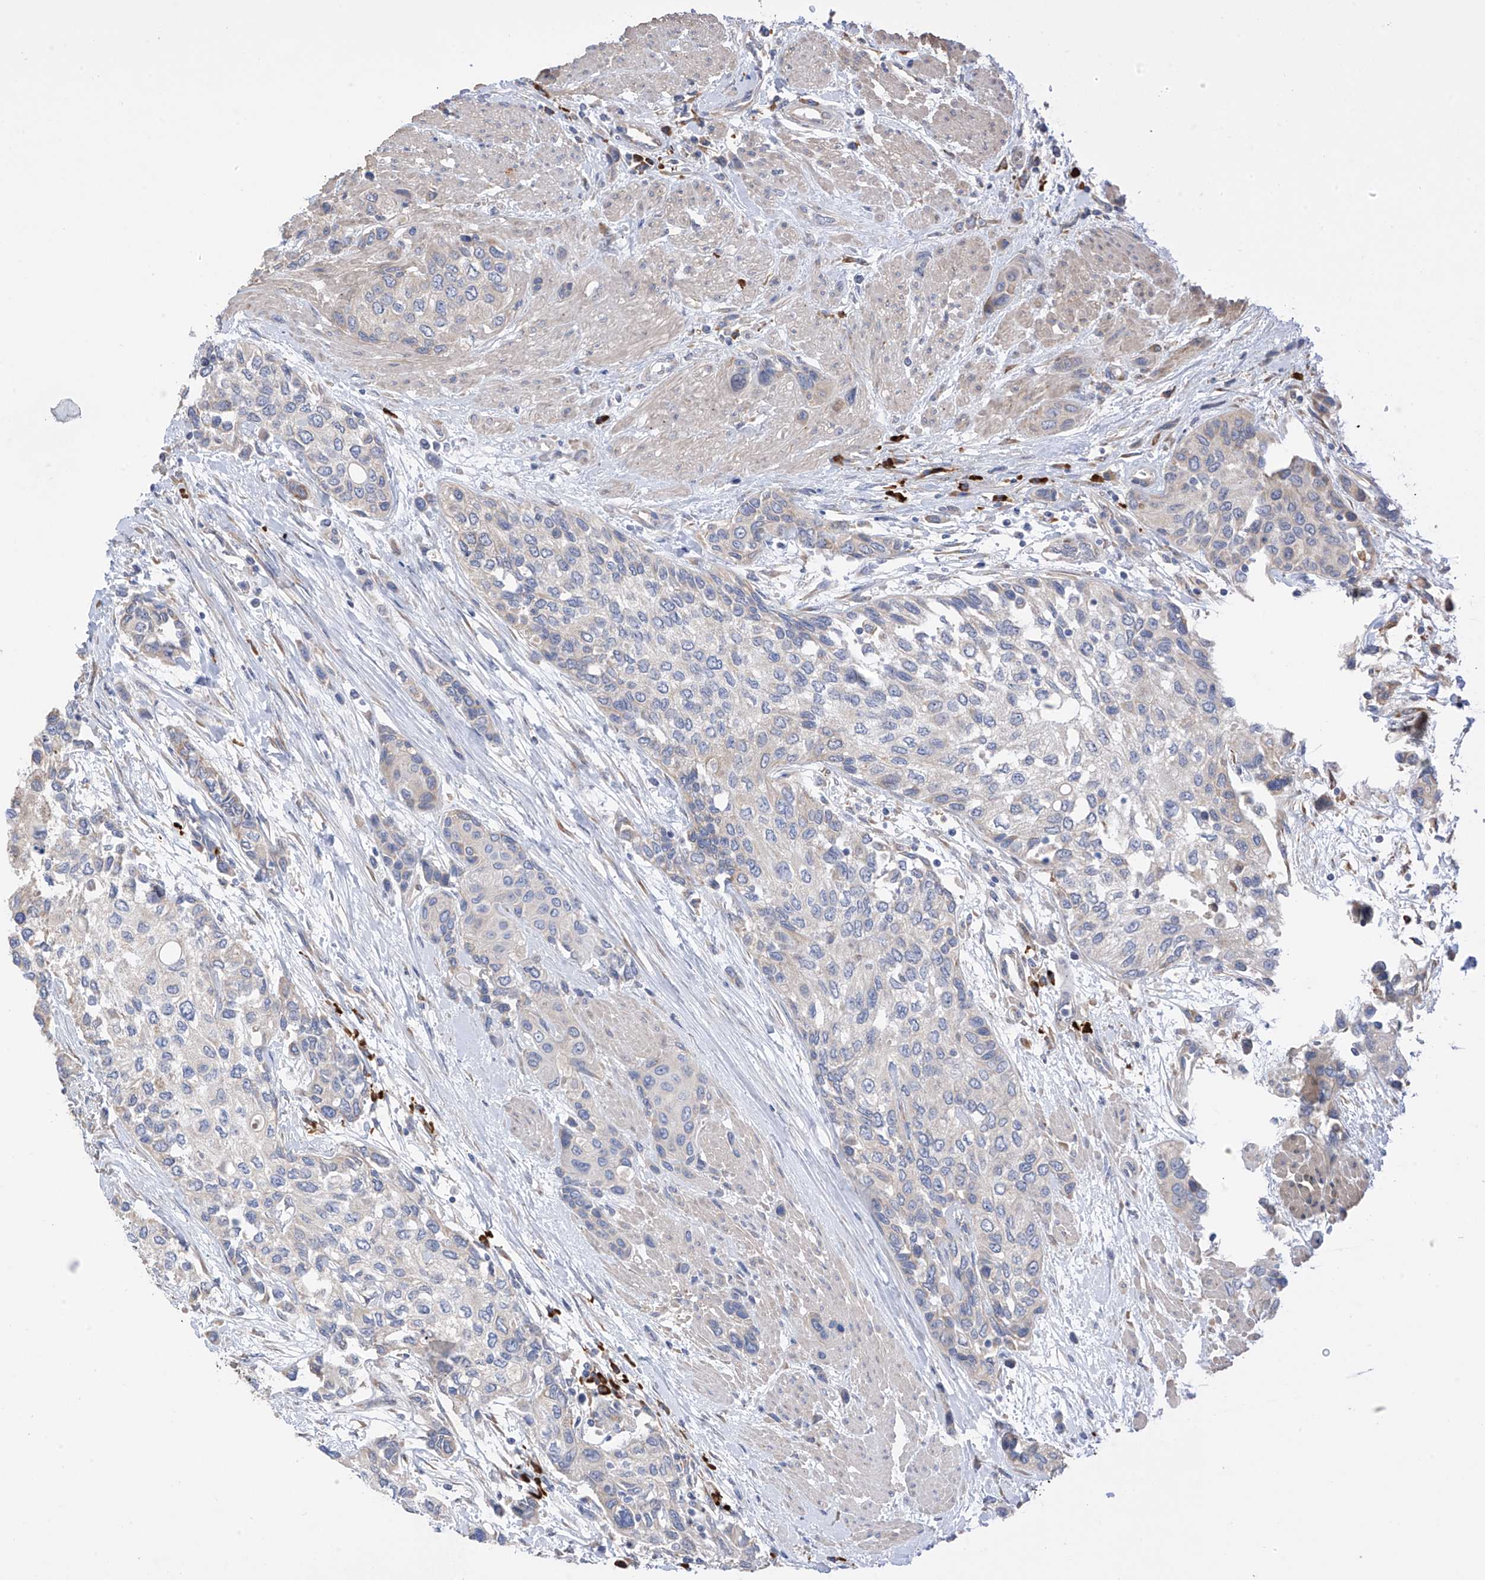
{"staining": {"intensity": "negative", "quantity": "none", "location": "none"}, "tissue": "urothelial cancer", "cell_type": "Tumor cells", "image_type": "cancer", "snomed": [{"axis": "morphology", "description": "Normal tissue, NOS"}, {"axis": "morphology", "description": "Urothelial carcinoma, High grade"}, {"axis": "topography", "description": "Vascular tissue"}, {"axis": "topography", "description": "Urinary bladder"}], "caption": "Tumor cells show no significant protein expression in urothelial carcinoma (high-grade).", "gene": "REC8", "patient": {"sex": "female", "age": 56}}